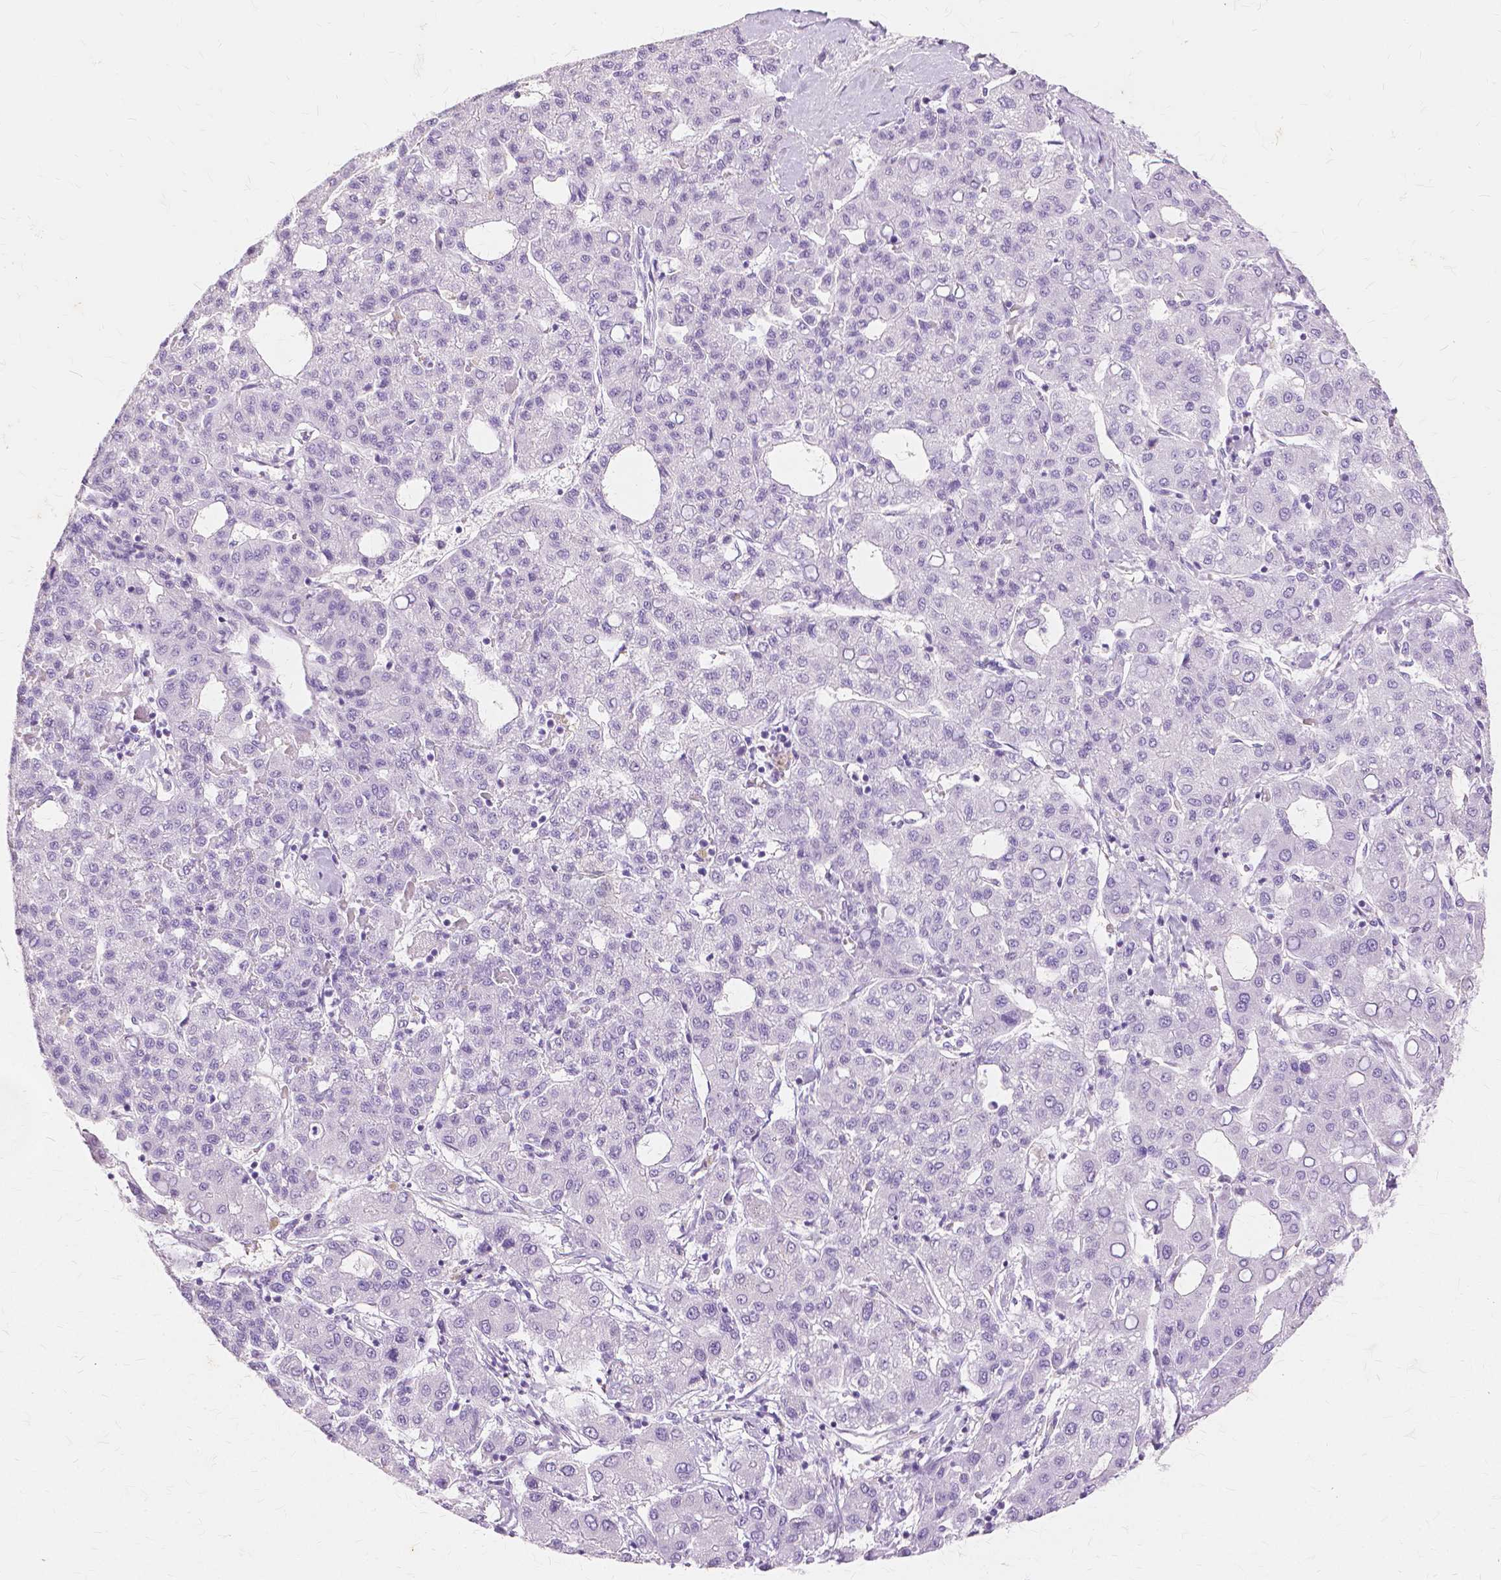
{"staining": {"intensity": "negative", "quantity": "none", "location": "none"}, "tissue": "liver cancer", "cell_type": "Tumor cells", "image_type": "cancer", "snomed": [{"axis": "morphology", "description": "Carcinoma, Hepatocellular, NOS"}, {"axis": "topography", "description": "Liver"}], "caption": "An immunohistochemistry image of liver cancer is shown. There is no staining in tumor cells of liver cancer.", "gene": "TGM1", "patient": {"sex": "male", "age": 65}}